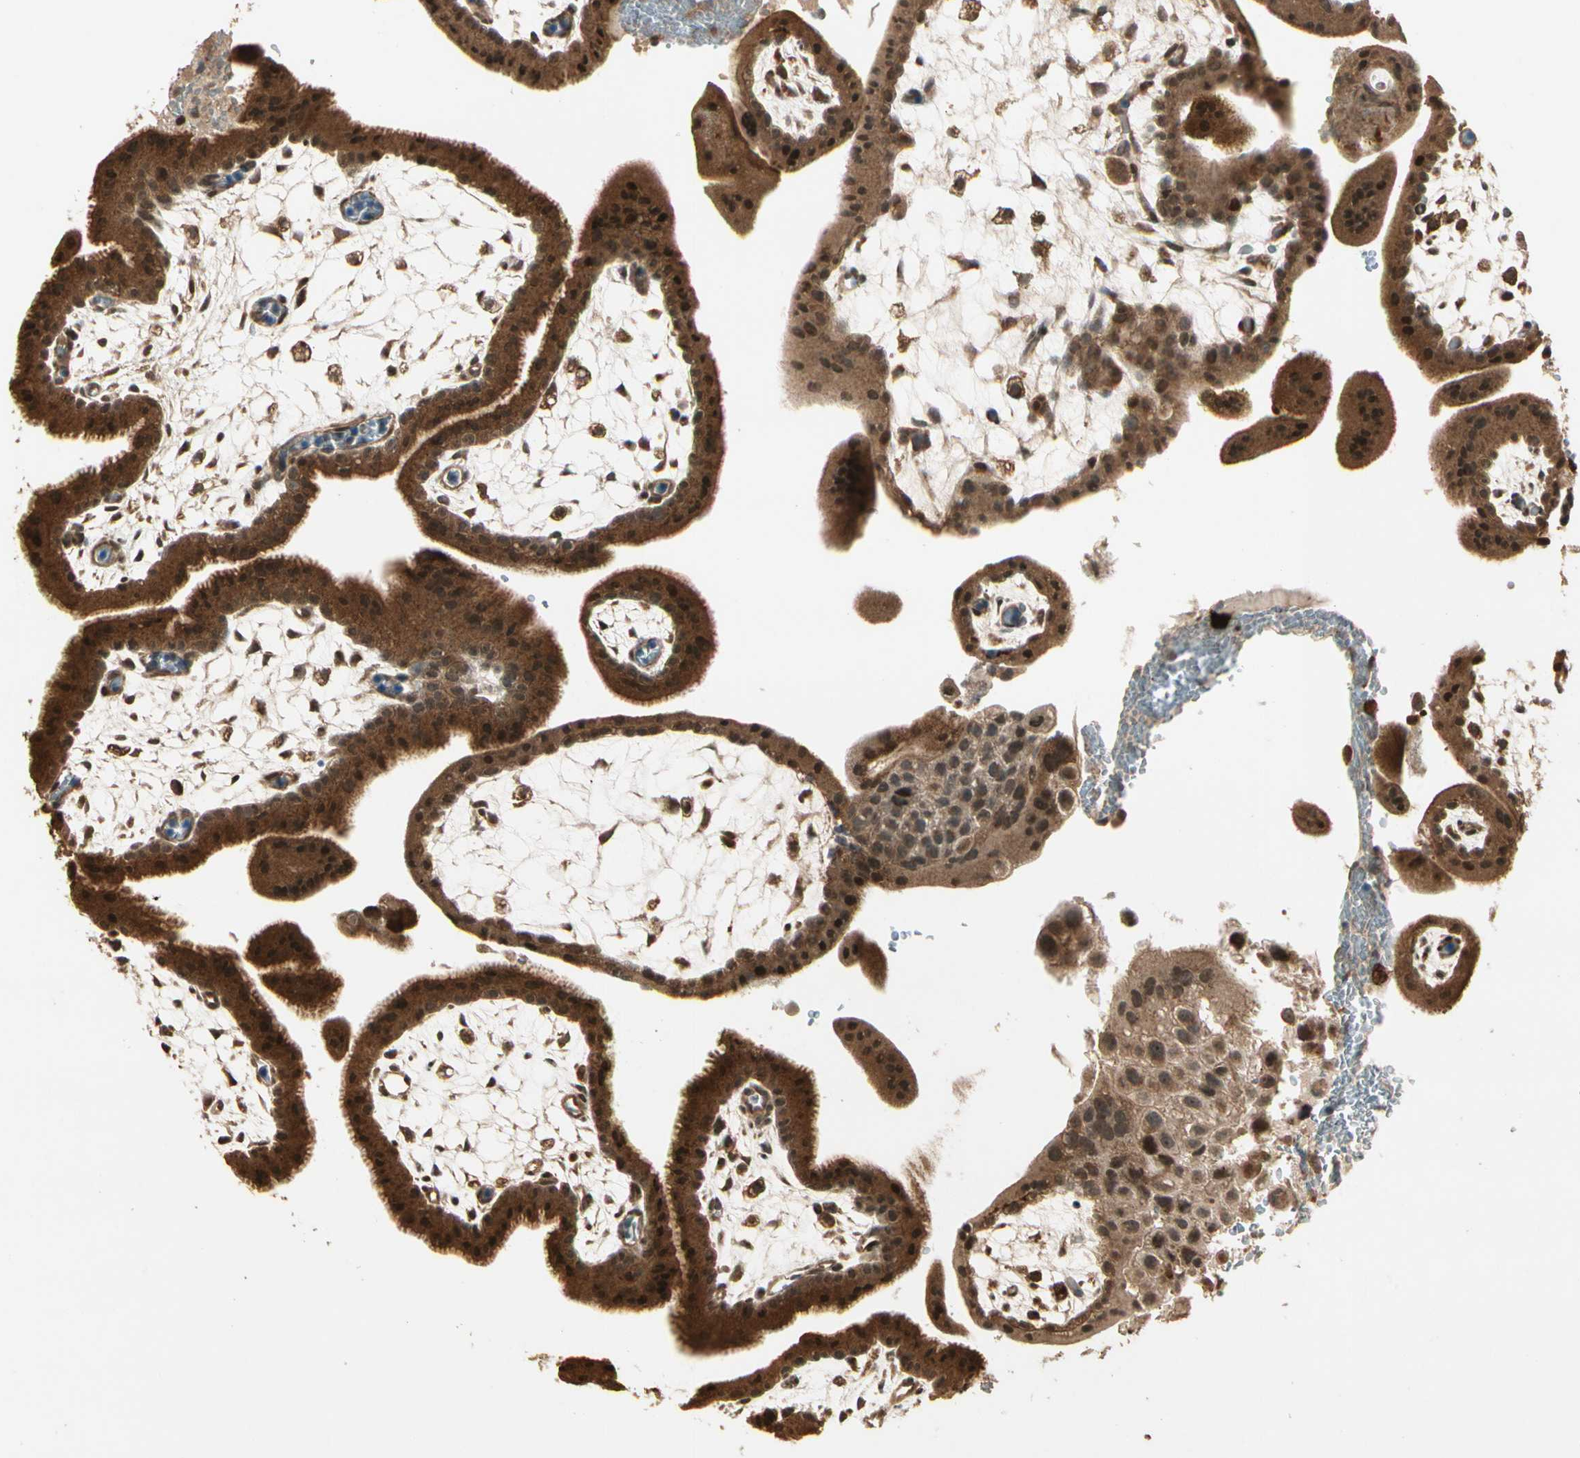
{"staining": {"intensity": "strong", "quantity": ">75%", "location": "cytoplasmic/membranous,nuclear"}, "tissue": "placenta", "cell_type": "Decidual cells", "image_type": "normal", "snomed": [{"axis": "morphology", "description": "Normal tissue, NOS"}, {"axis": "topography", "description": "Placenta"}], "caption": "A photomicrograph of placenta stained for a protein shows strong cytoplasmic/membranous,nuclear brown staining in decidual cells.", "gene": "GLUL", "patient": {"sex": "female", "age": 35}}